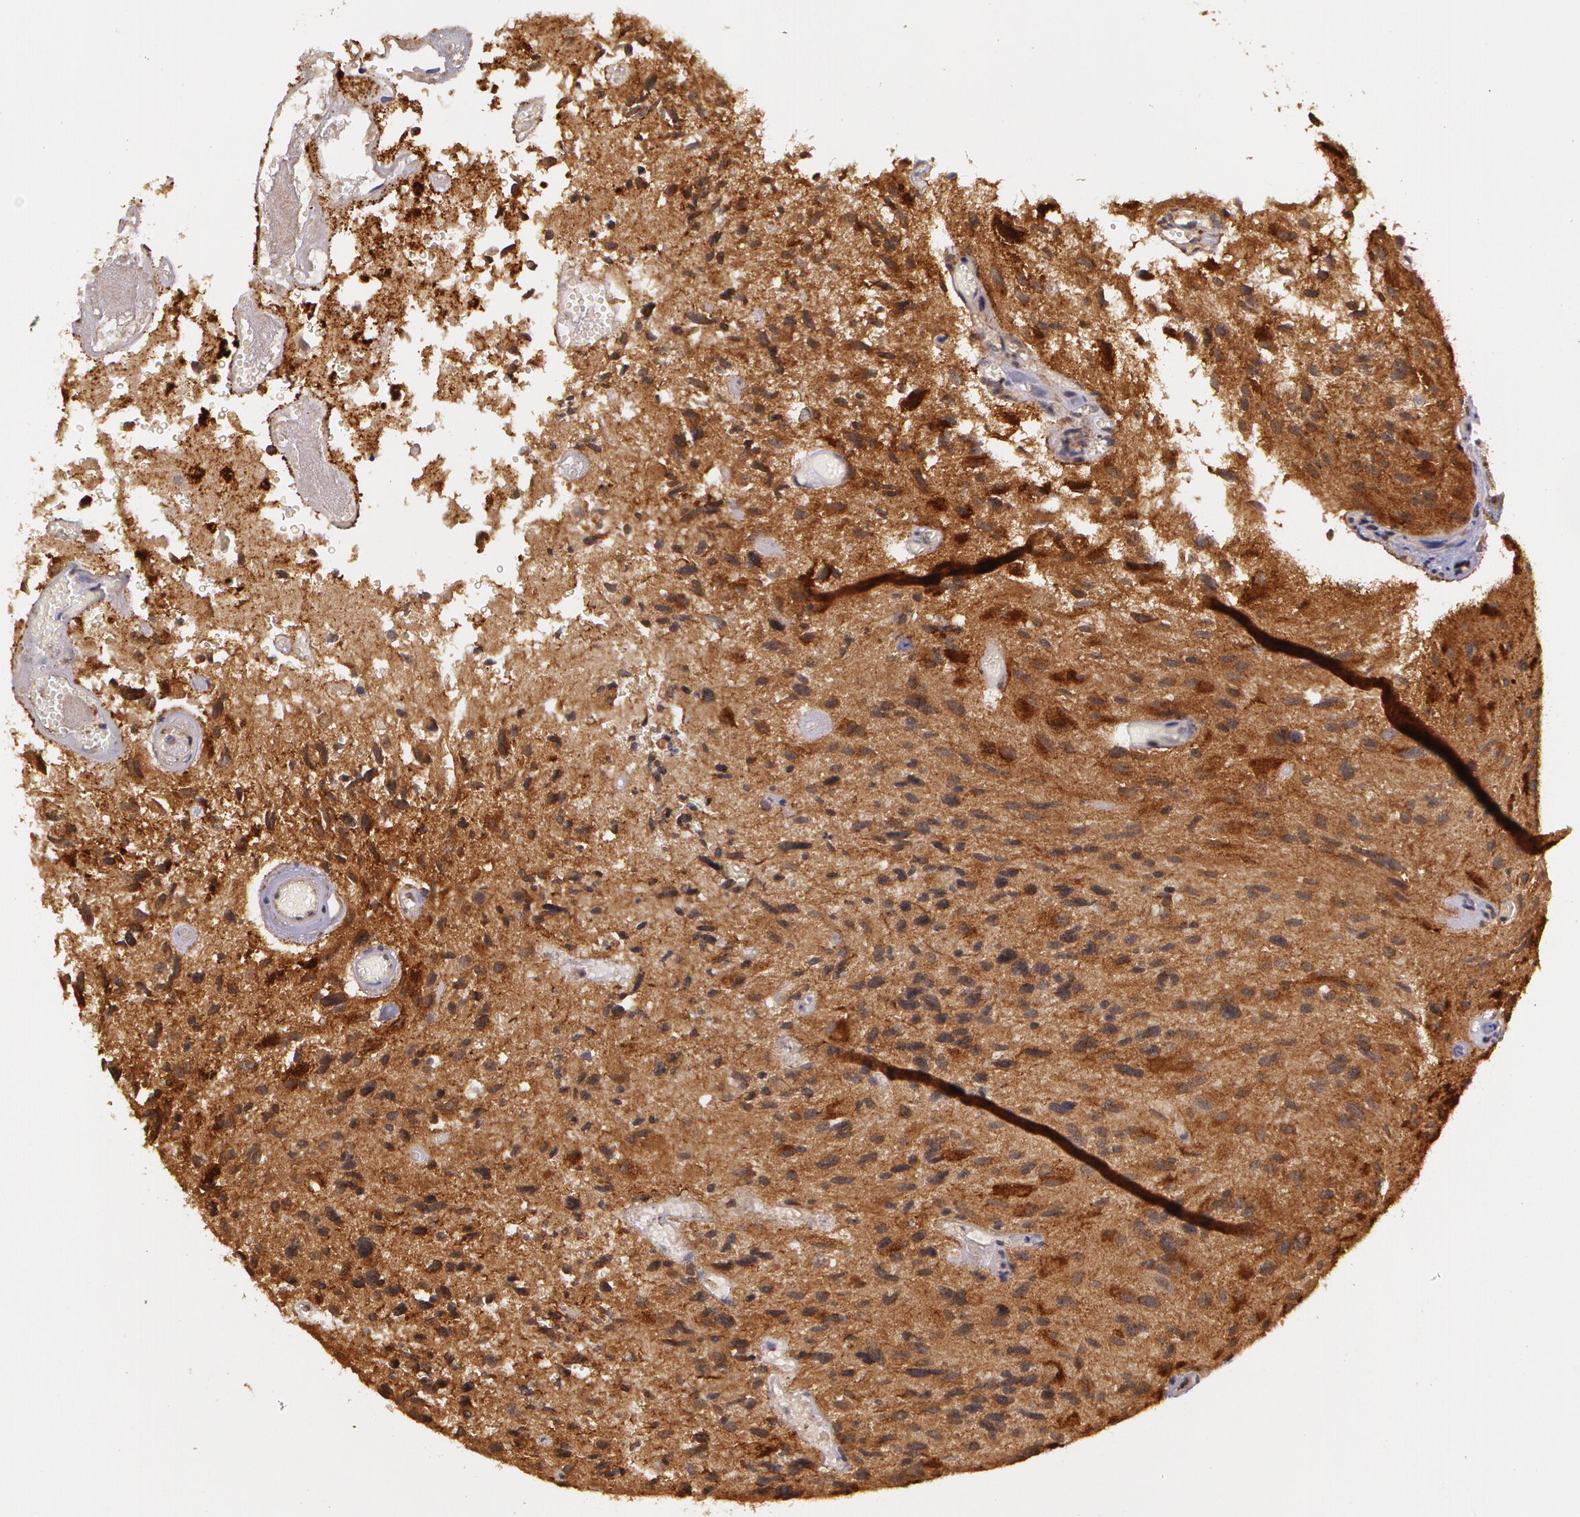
{"staining": {"intensity": "strong", "quantity": ">75%", "location": "cytoplasmic/membranous"}, "tissue": "glioma", "cell_type": "Tumor cells", "image_type": "cancer", "snomed": [{"axis": "morphology", "description": "Glioma, malignant, High grade"}, {"axis": "topography", "description": "Brain"}], "caption": "The micrograph demonstrates a brown stain indicating the presence of a protein in the cytoplasmic/membranous of tumor cells in glioma.", "gene": "ASCC2", "patient": {"sex": "male", "age": 69}}